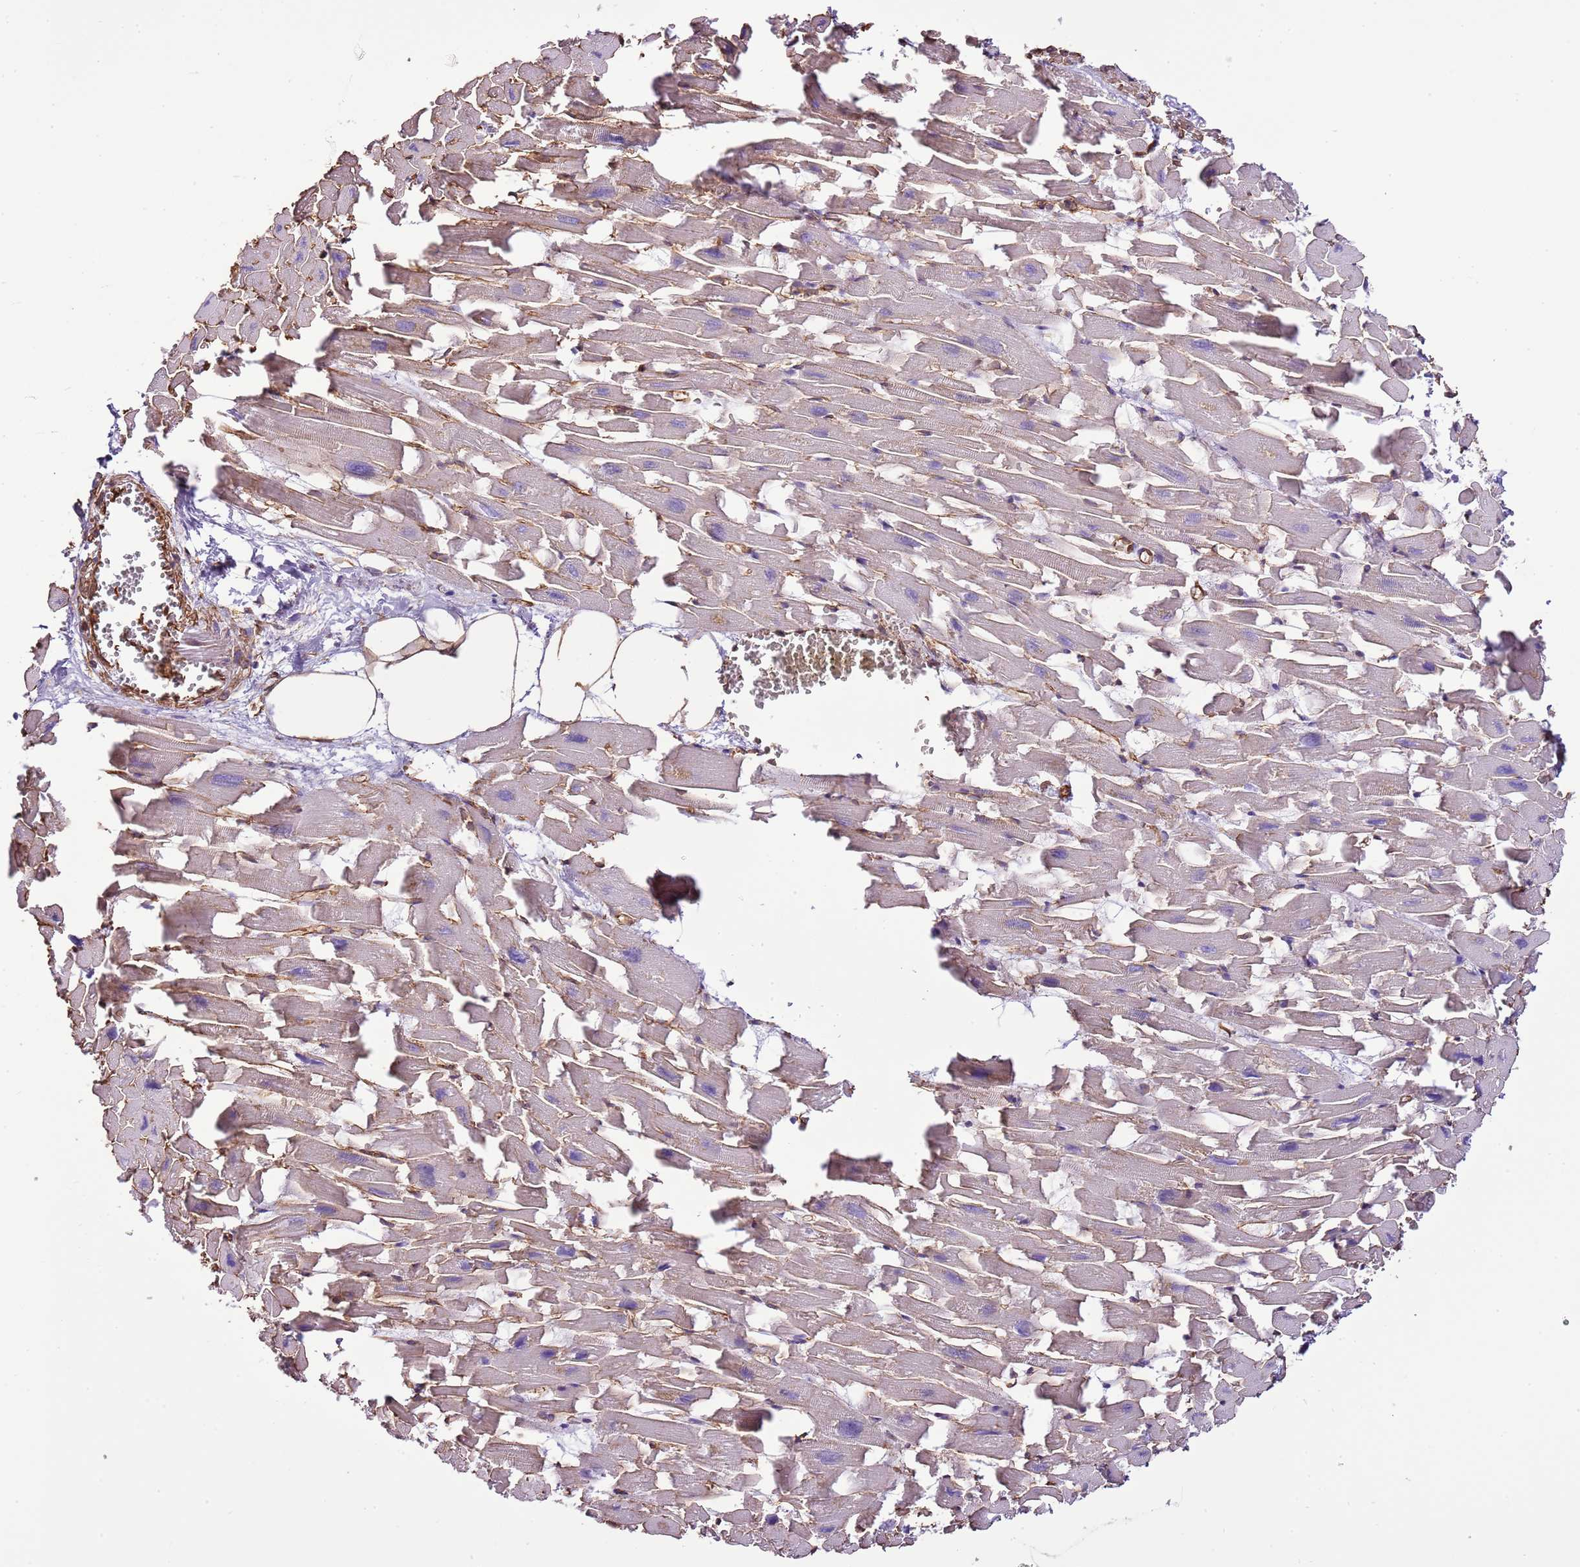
{"staining": {"intensity": "negative", "quantity": "none", "location": "none"}, "tissue": "heart muscle", "cell_type": "Cardiomyocytes", "image_type": "normal", "snomed": [{"axis": "morphology", "description": "Normal tissue, NOS"}, {"axis": "topography", "description": "Heart"}], "caption": "A high-resolution image shows immunohistochemistry (IHC) staining of unremarkable heart muscle, which demonstrates no significant positivity in cardiomyocytes.", "gene": "CTDSPL", "patient": {"sex": "female", "age": 64}}